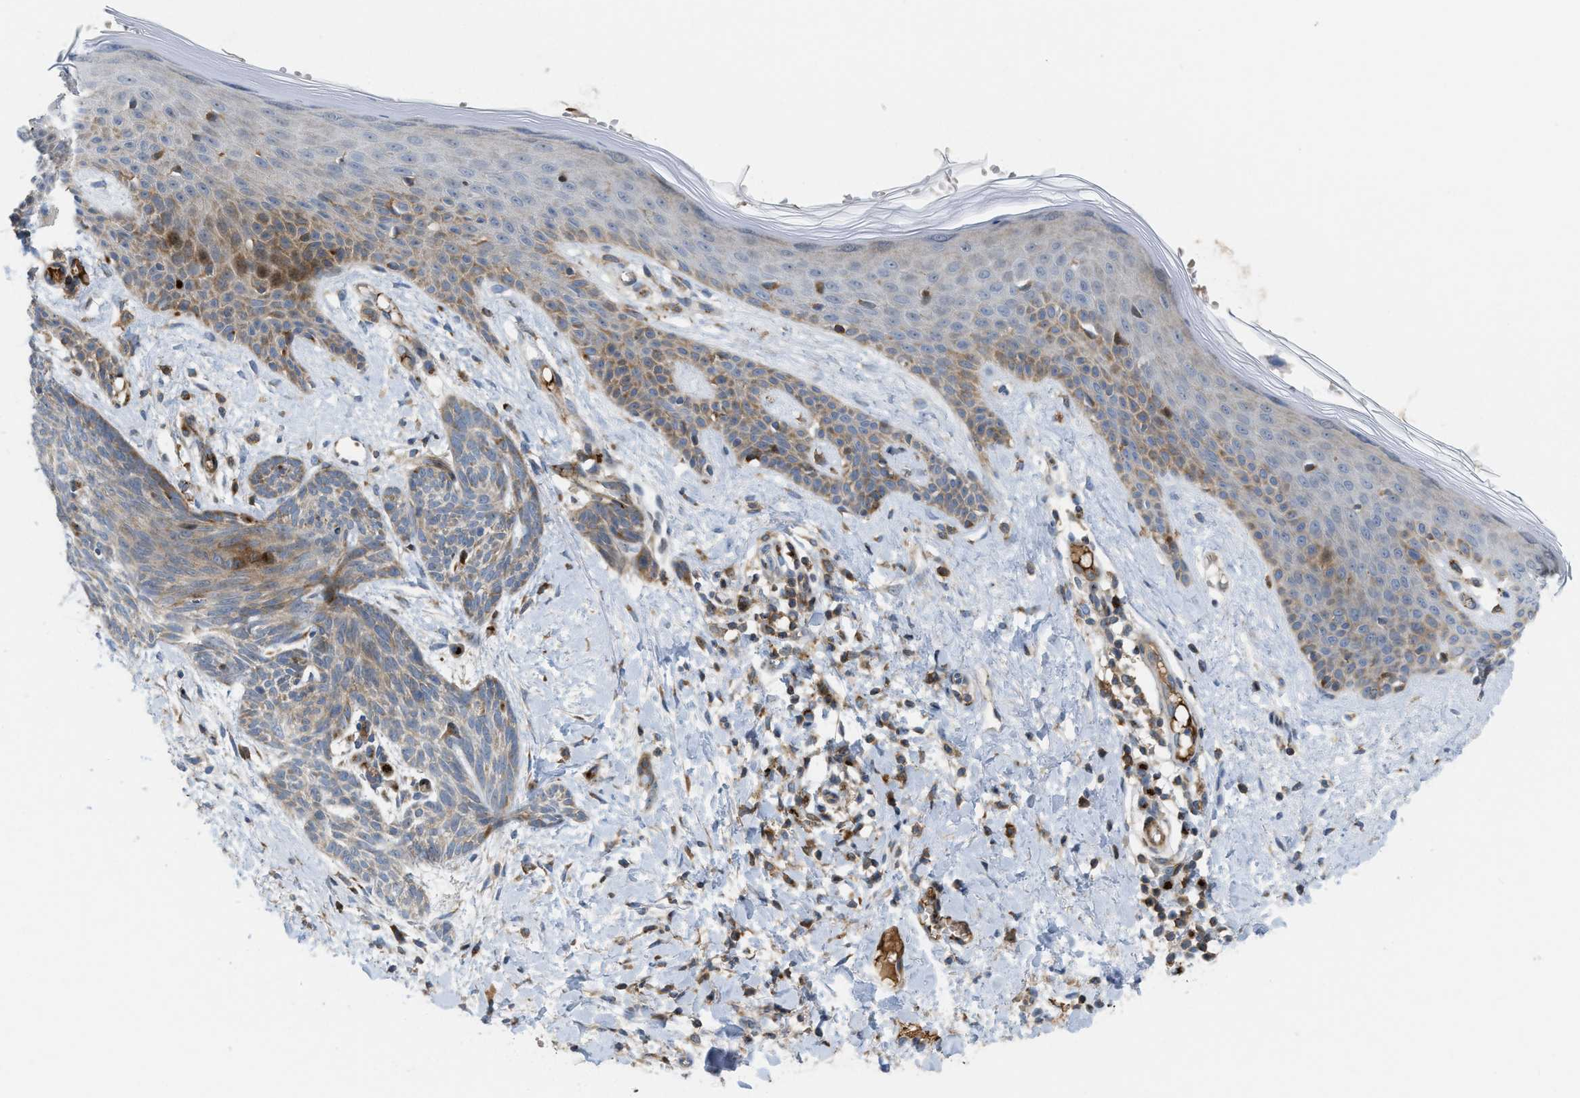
{"staining": {"intensity": "weak", "quantity": "25%-75%", "location": "cytoplasmic/membranous"}, "tissue": "skin cancer", "cell_type": "Tumor cells", "image_type": "cancer", "snomed": [{"axis": "morphology", "description": "Basal cell carcinoma"}, {"axis": "topography", "description": "Skin"}], "caption": "Skin basal cell carcinoma tissue shows weak cytoplasmic/membranous expression in about 25%-75% of tumor cells The staining was performed using DAB (3,3'-diaminobenzidine) to visualize the protein expression in brown, while the nuclei were stained in blue with hematoxylin (Magnification: 20x).", "gene": "DIPK1A", "patient": {"sex": "female", "age": 59}}